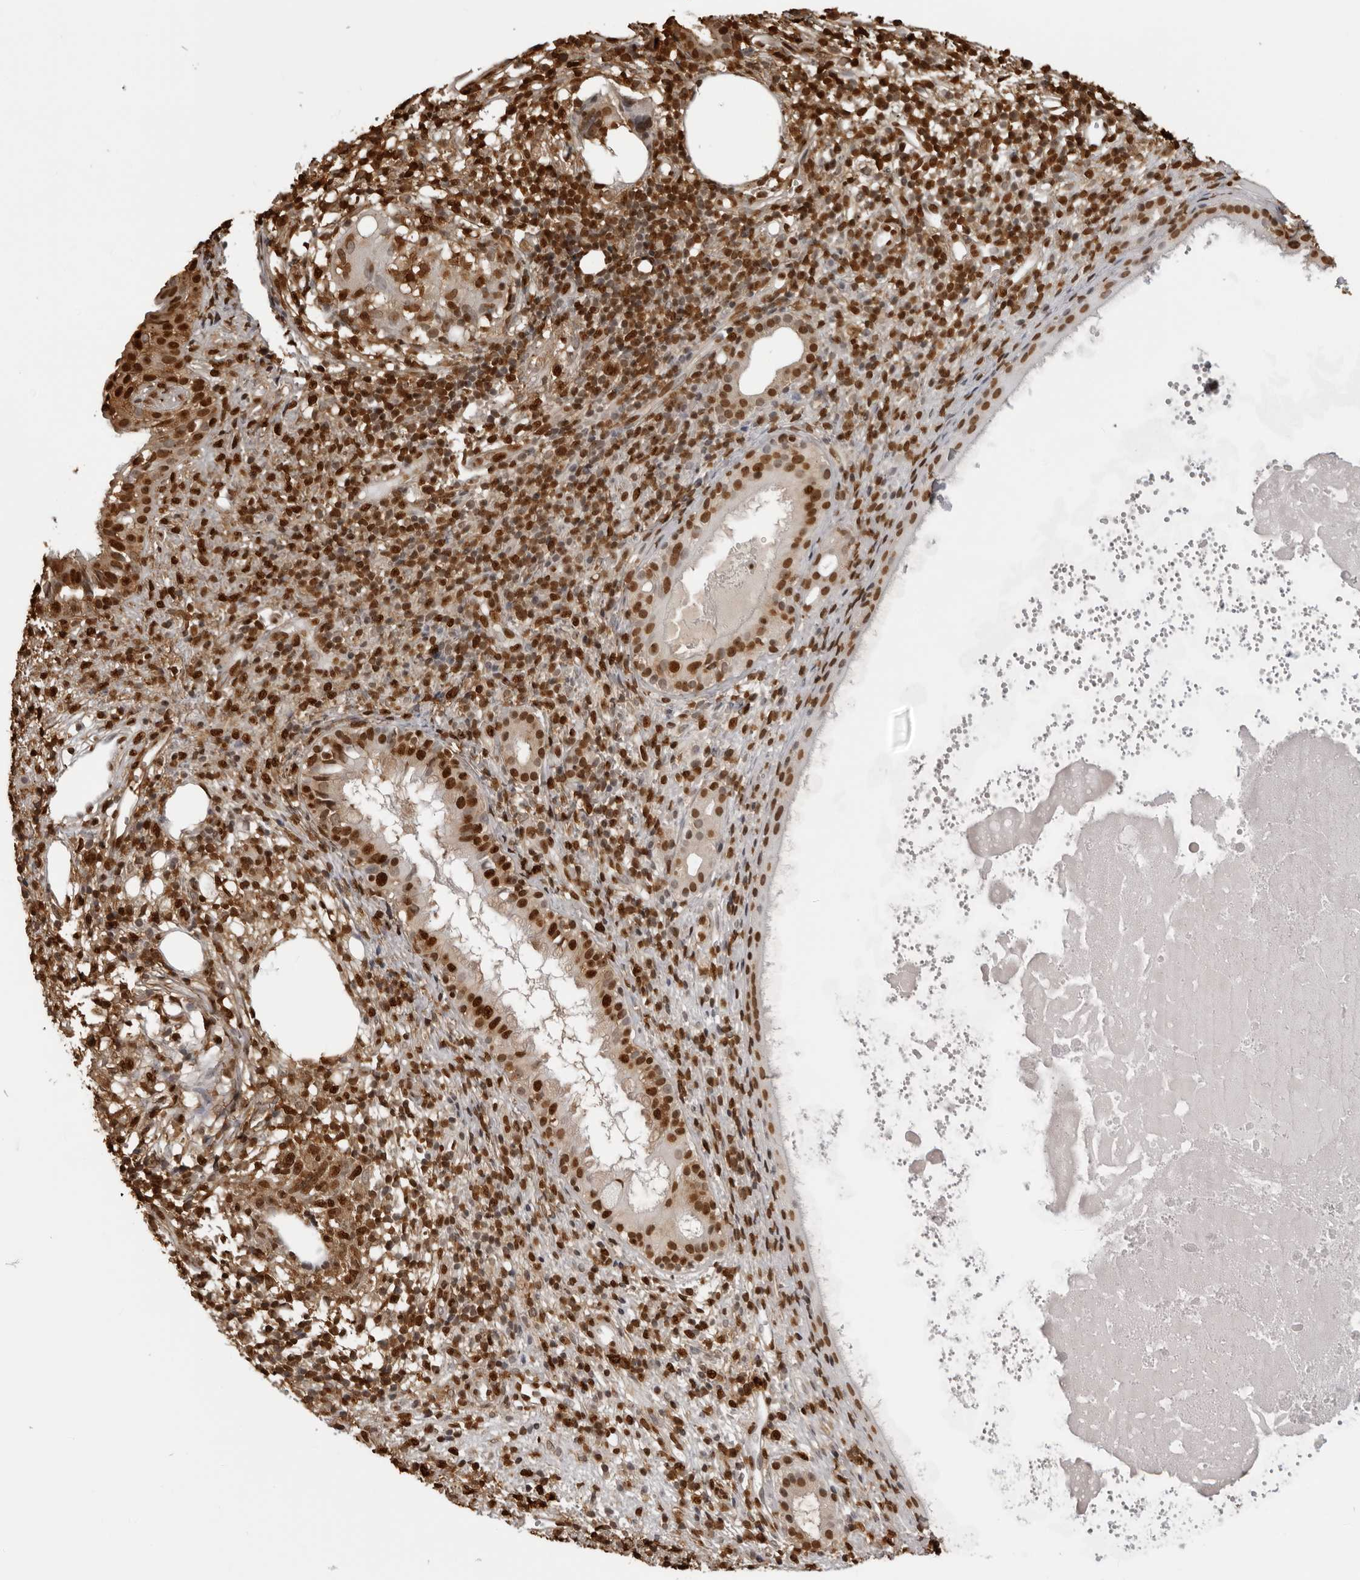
{"staining": {"intensity": "strong", "quantity": ">75%", "location": "nuclear"}, "tissue": "nasopharynx", "cell_type": "Respiratory epithelial cells", "image_type": "normal", "snomed": [{"axis": "morphology", "description": "Normal tissue, NOS"}, {"axis": "topography", "description": "Nasopharynx"}], "caption": "This micrograph exhibits IHC staining of unremarkable nasopharynx, with high strong nuclear staining in approximately >75% of respiratory epithelial cells.", "gene": "ZFP91", "patient": {"sex": "male", "age": 22}}